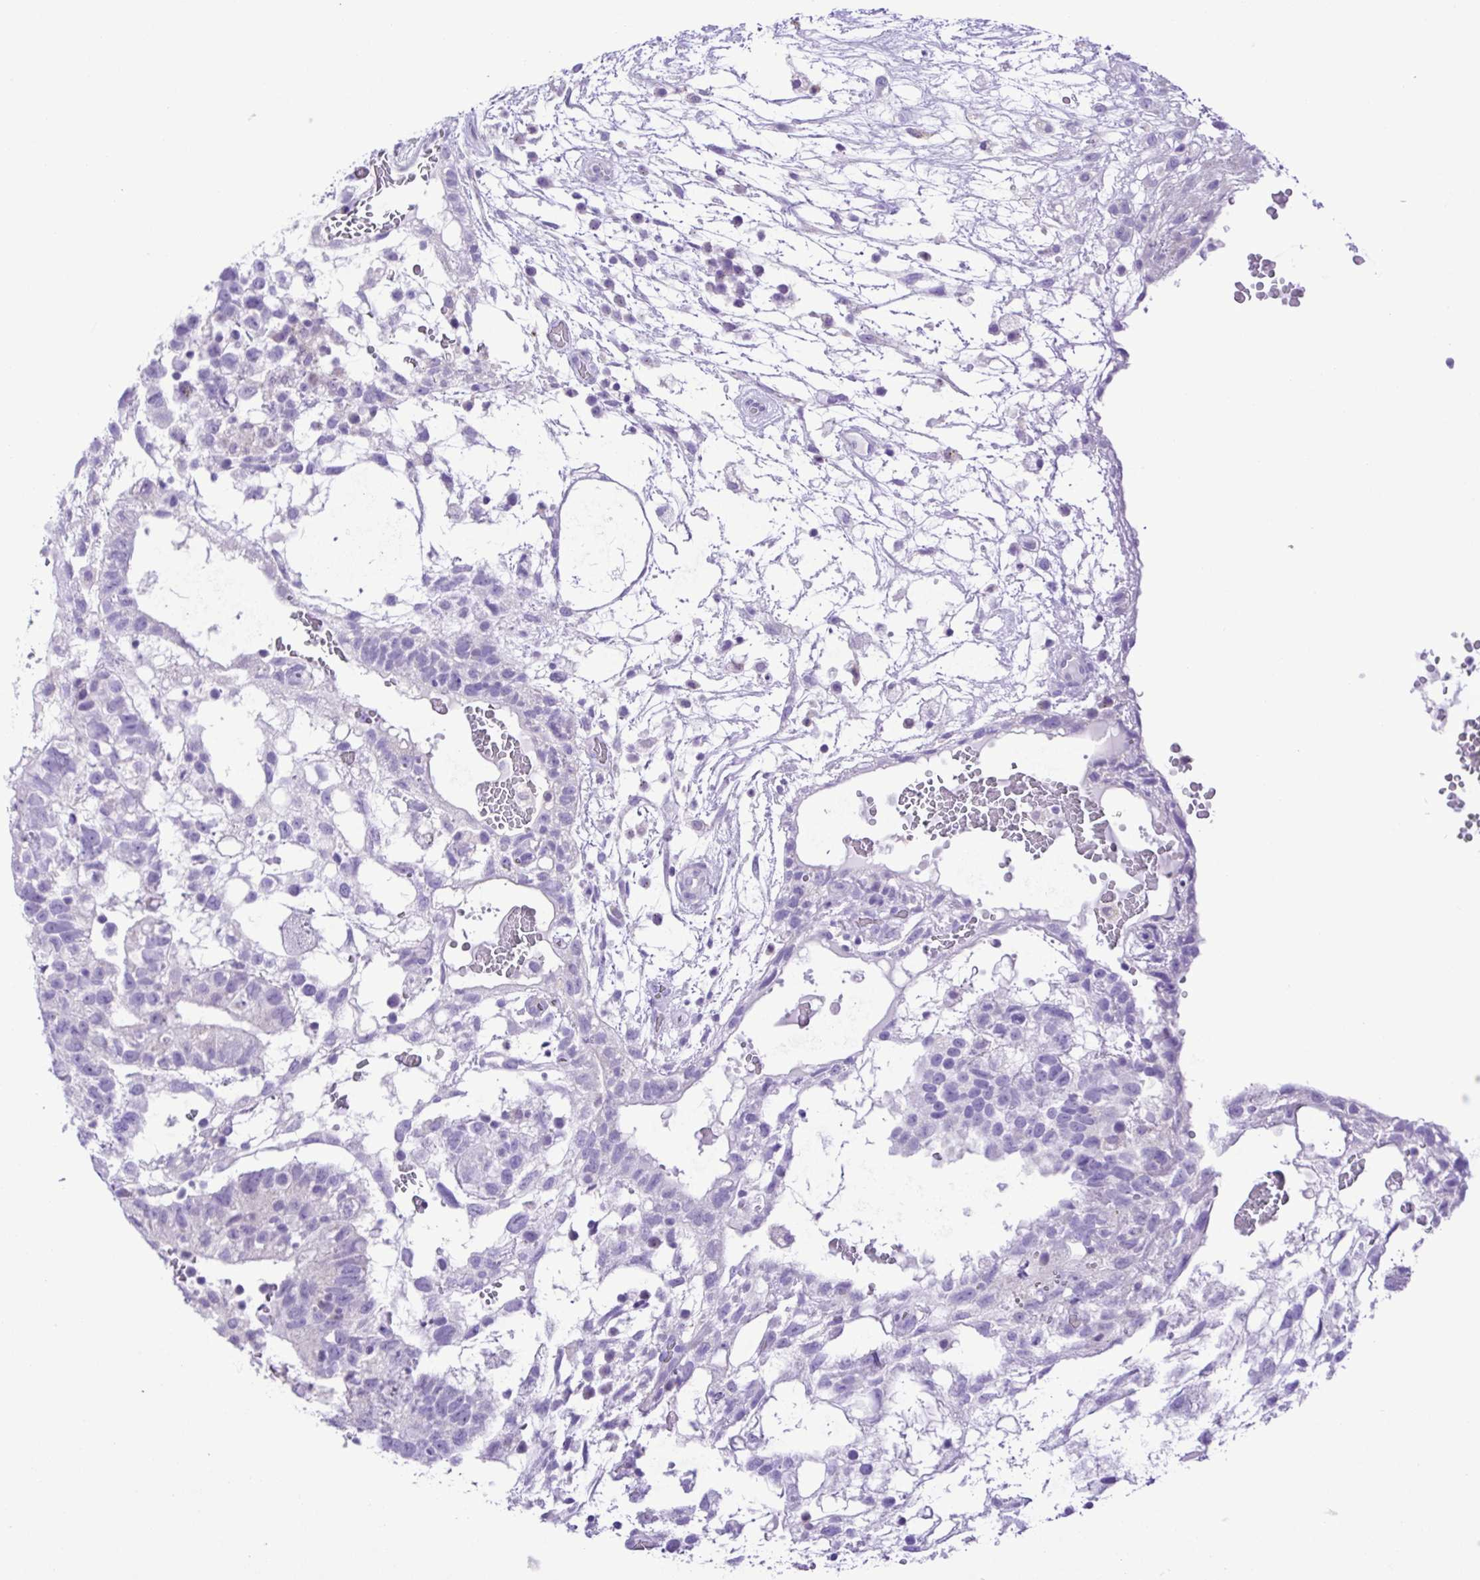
{"staining": {"intensity": "negative", "quantity": "none", "location": "none"}, "tissue": "testis cancer", "cell_type": "Tumor cells", "image_type": "cancer", "snomed": [{"axis": "morphology", "description": "Normal tissue, NOS"}, {"axis": "morphology", "description": "Carcinoma, Embryonal, NOS"}, {"axis": "topography", "description": "Testis"}], "caption": "The immunohistochemistry micrograph has no significant expression in tumor cells of testis cancer tissue.", "gene": "SYT1", "patient": {"sex": "male", "age": 32}}